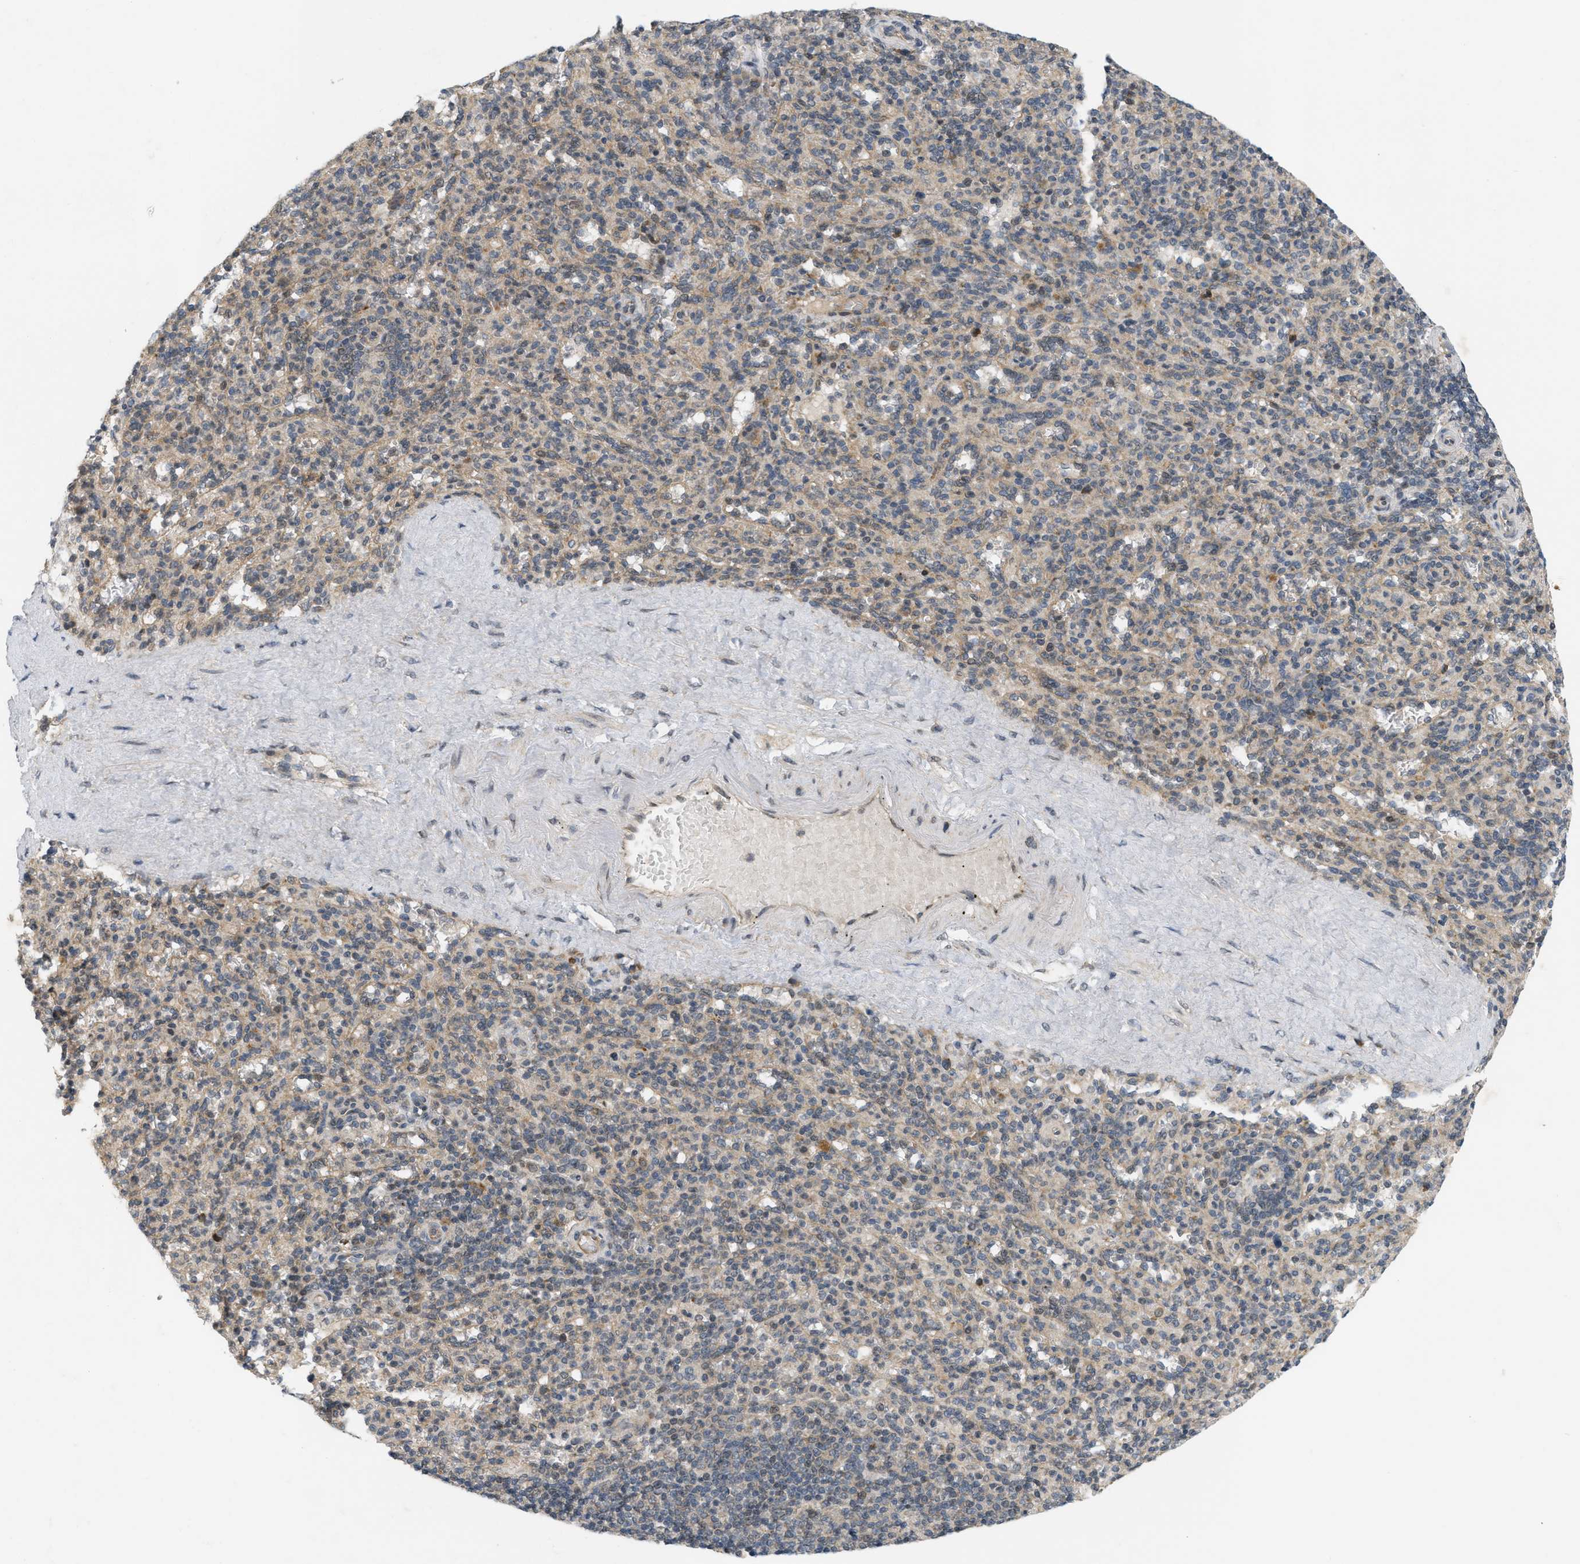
{"staining": {"intensity": "weak", "quantity": ">75%", "location": "cytoplasmic/membranous,nuclear"}, "tissue": "spleen", "cell_type": "Cells in red pulp", "image_type": "normal", "snomed": [{"axis": "morphology", "description": "Normal tissue, NOS"}, {"axis": "topography", "description": "Spleen"}], "caption": "The micrograph shows immunohistochemical staining of unremarkable spleen. There is weak cytoplasmic/membranous,nuclear staining is identified in approximately >75% of cells in red pulp.", "gene": "PRKD1", "patient": {"sex": "male", "age": 36}}